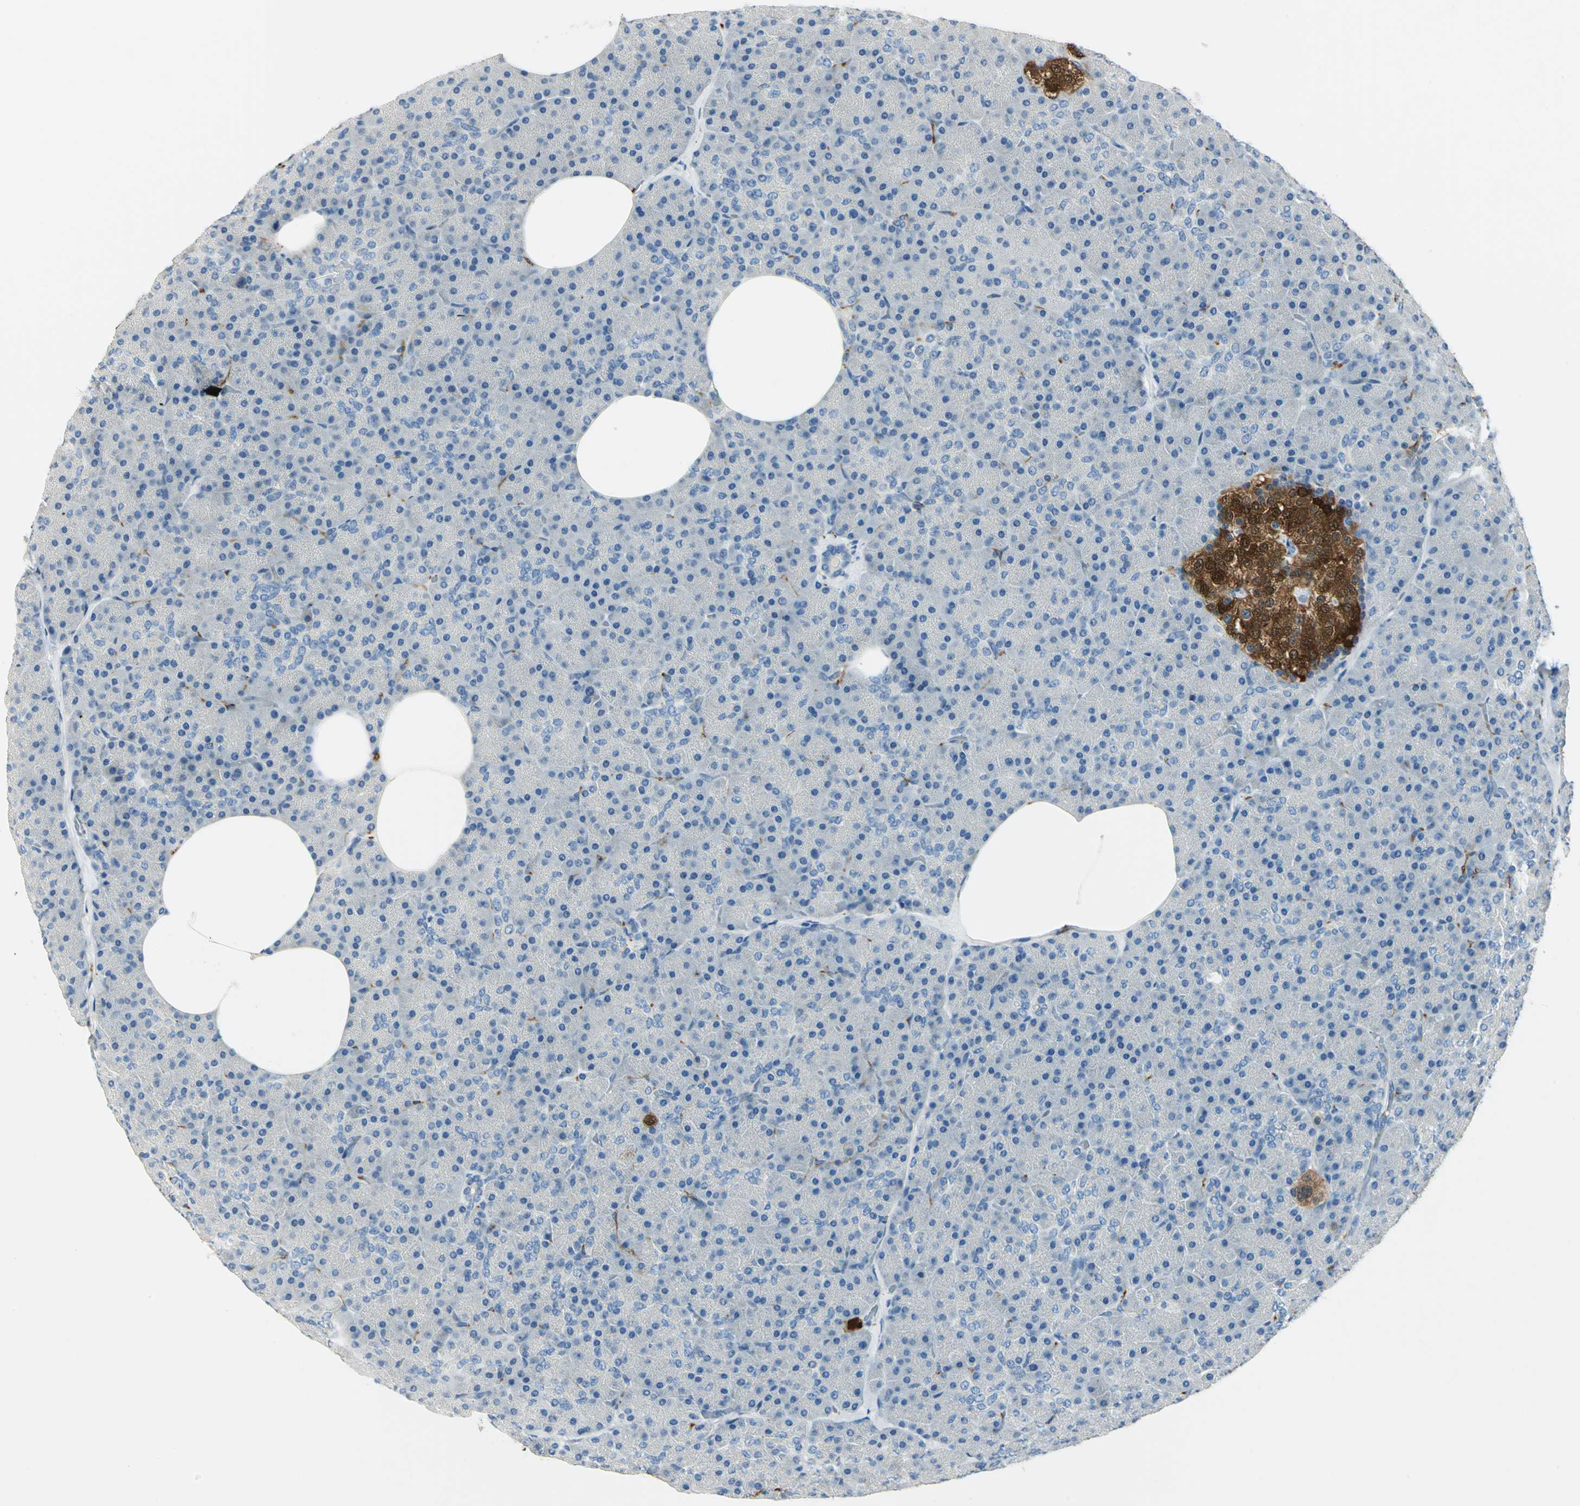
{"staining": {"intensity": "negative", "quantity": "none", "location": "none"}, "tissue": "pancreas", "cell_type": "Exocrine glandular cells", "image_type": "normal", "snomed": [{"axis": "morphology", "description": "Normal tissue, NOS"}, {"axis": "topography", "description": "Pancreas"}], "caption": "The micrograph displays no significant expression in exocrine glandular cells of pancreas.", "gene": "UCHL1", "patient": {"sex": "female", "age": 35}}